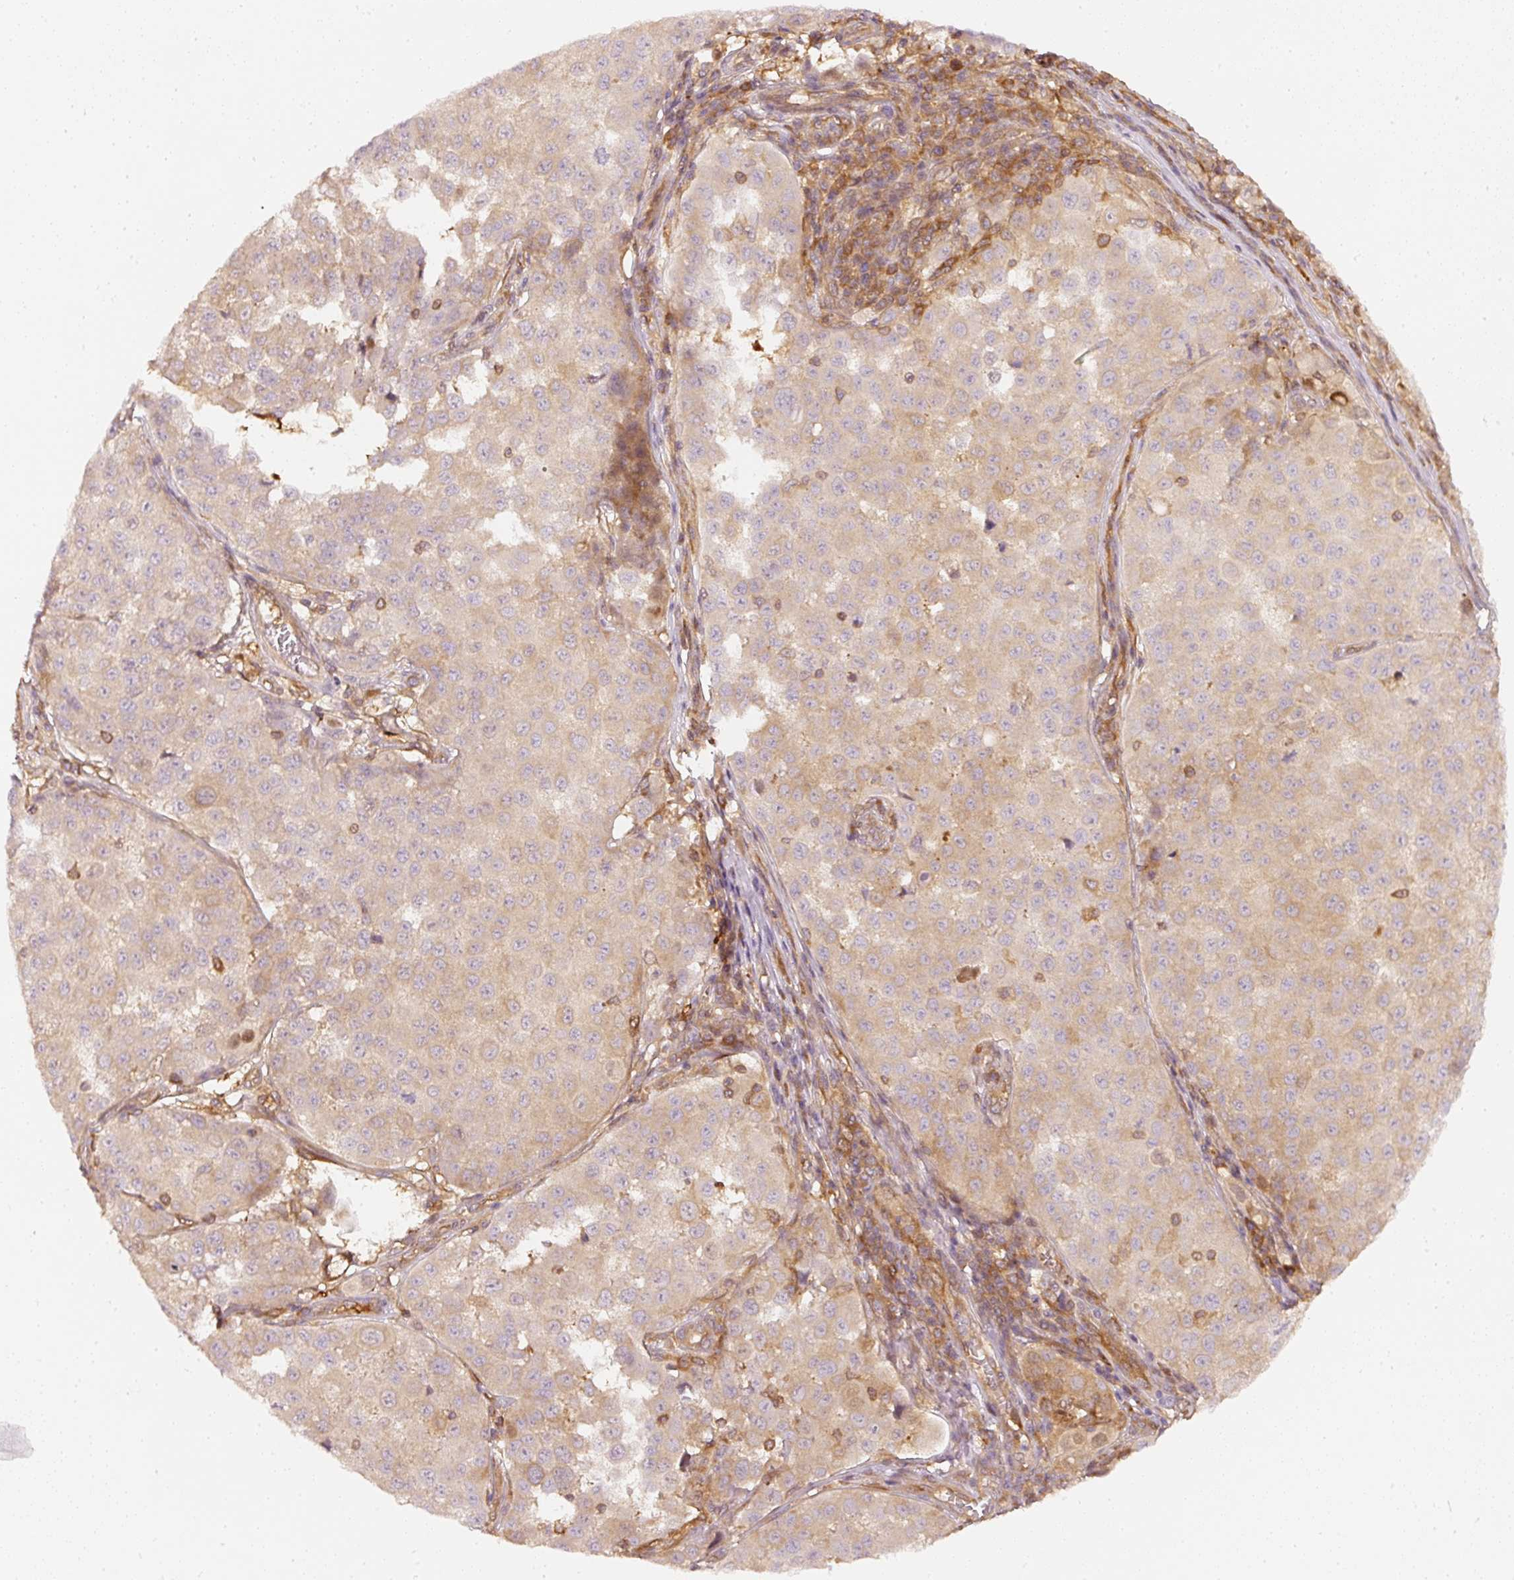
{"staining": {"intensity": "moderate", "quantity": "25%-75%", "location": "cytoplasmic/membranous"}, "tissue": "melanoma", "cell_type": "Tumor cells", "image_type": "cancer", "snomed": [{"axis": "morphology", "description": "Malignant melanoma, NOS"}, {"axis": "topography", "description": "Skin"}], "caption": "DAB (3,3'-diaminobenzidine) immunohistochemical staining of malignant melanoma demonstrates moderate cytoplasmic/membranous protein staining in approximately 25%-75% of tumor cells.", "gene": "ASMTL", "patient": {"sex": "male", "age": 64}}